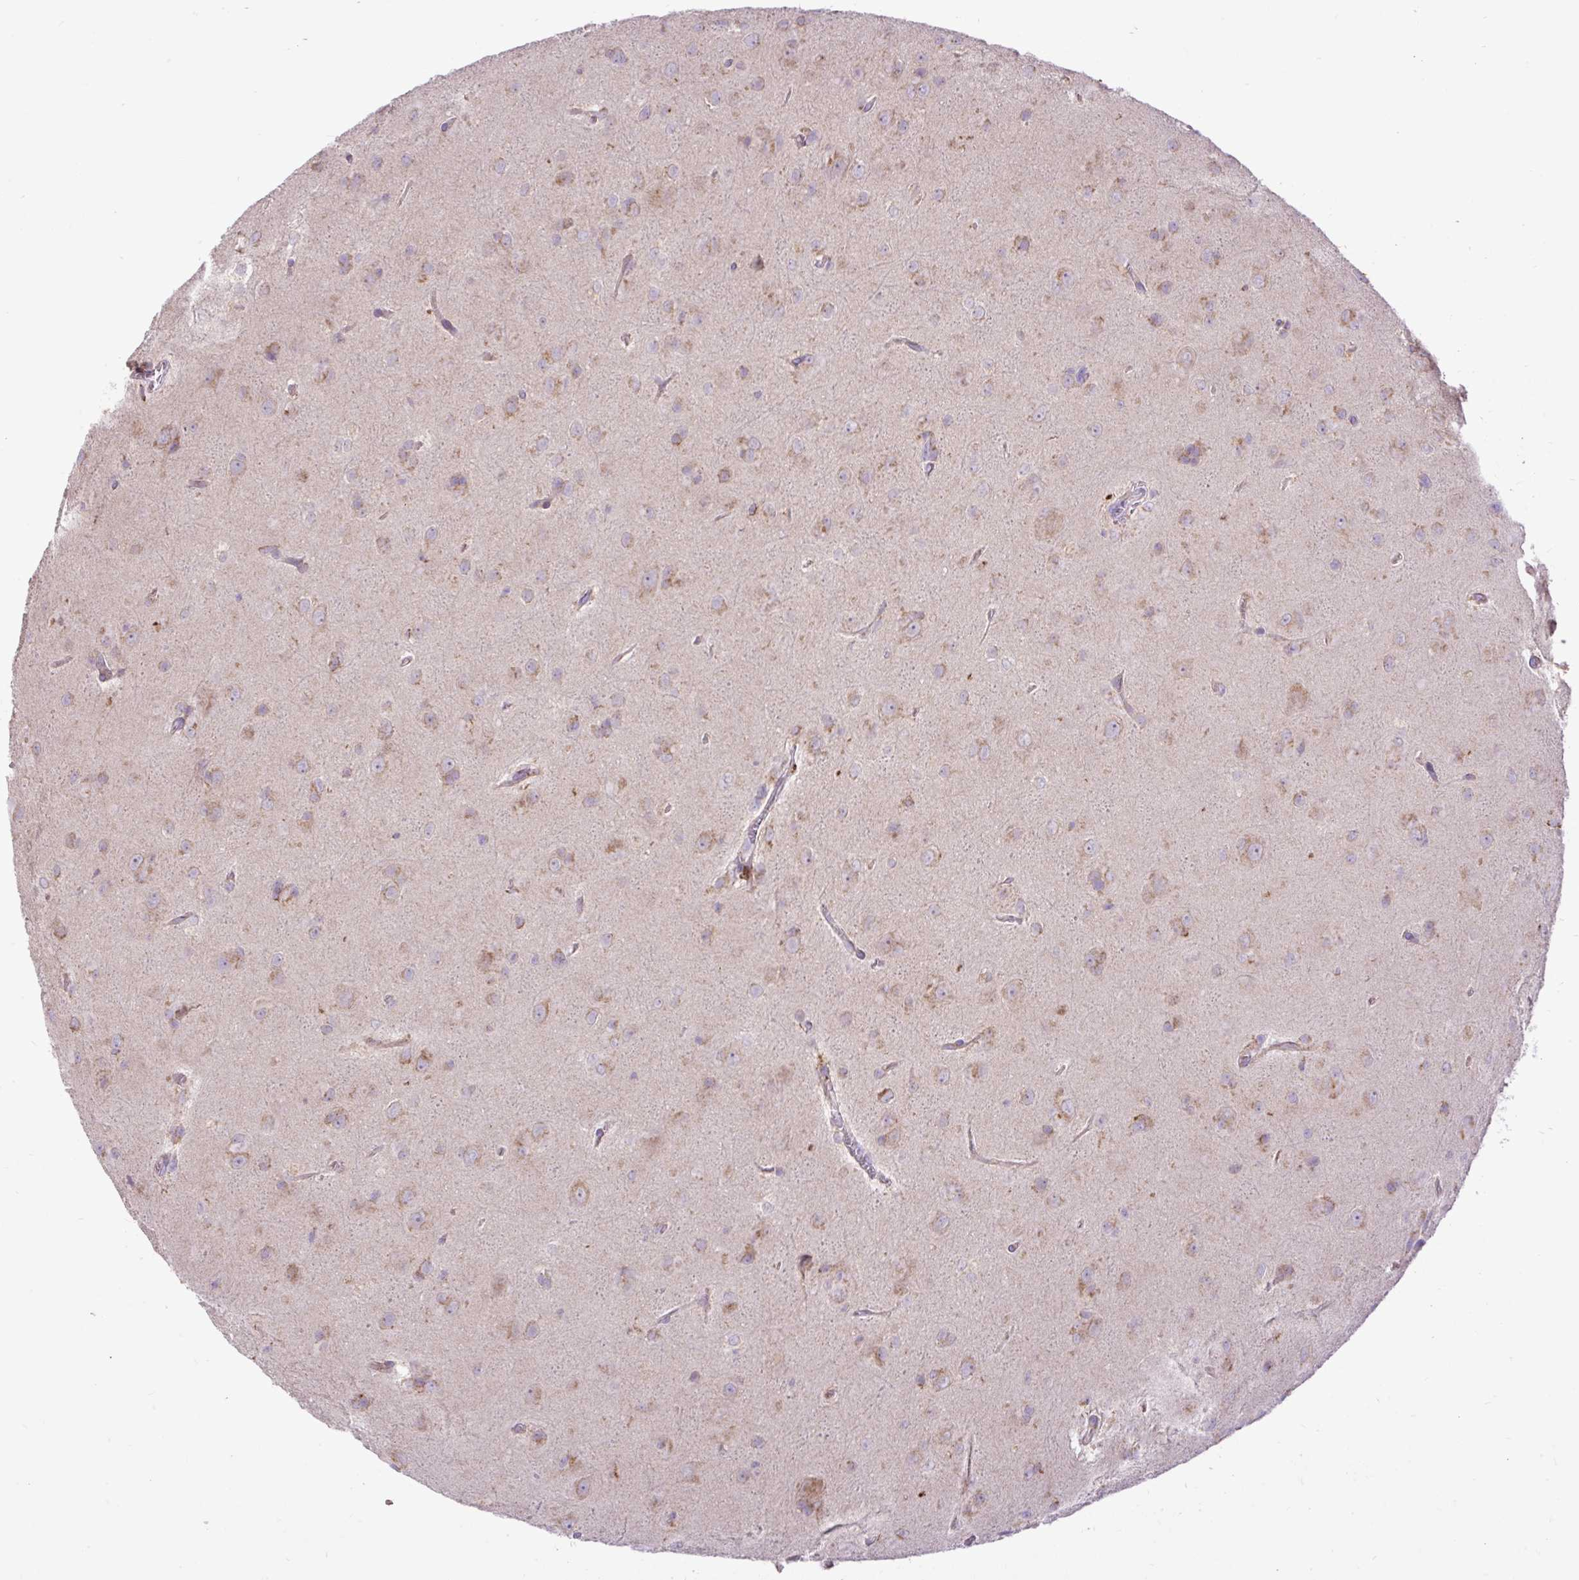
{"staining": {"intensity": "weak", "quantity": ">75%", "location": "cytoplasmic/membranous"}, "tissue": "glioma", "cell_type": "Tumor cells", "image_type": "cancer", "snomed": [{"axis": "morphology", "description": "Glioma, malignant, Low grade"}, {"axis": "topography", "description": "Brain"}], "caption": "Tumor cells exhibit low levels of weak cytoplasmic/membranous expression in about >75% of cells in human glioma.", "gene": "TOMM40", "patient": {"sex": "male", "age": 58}}